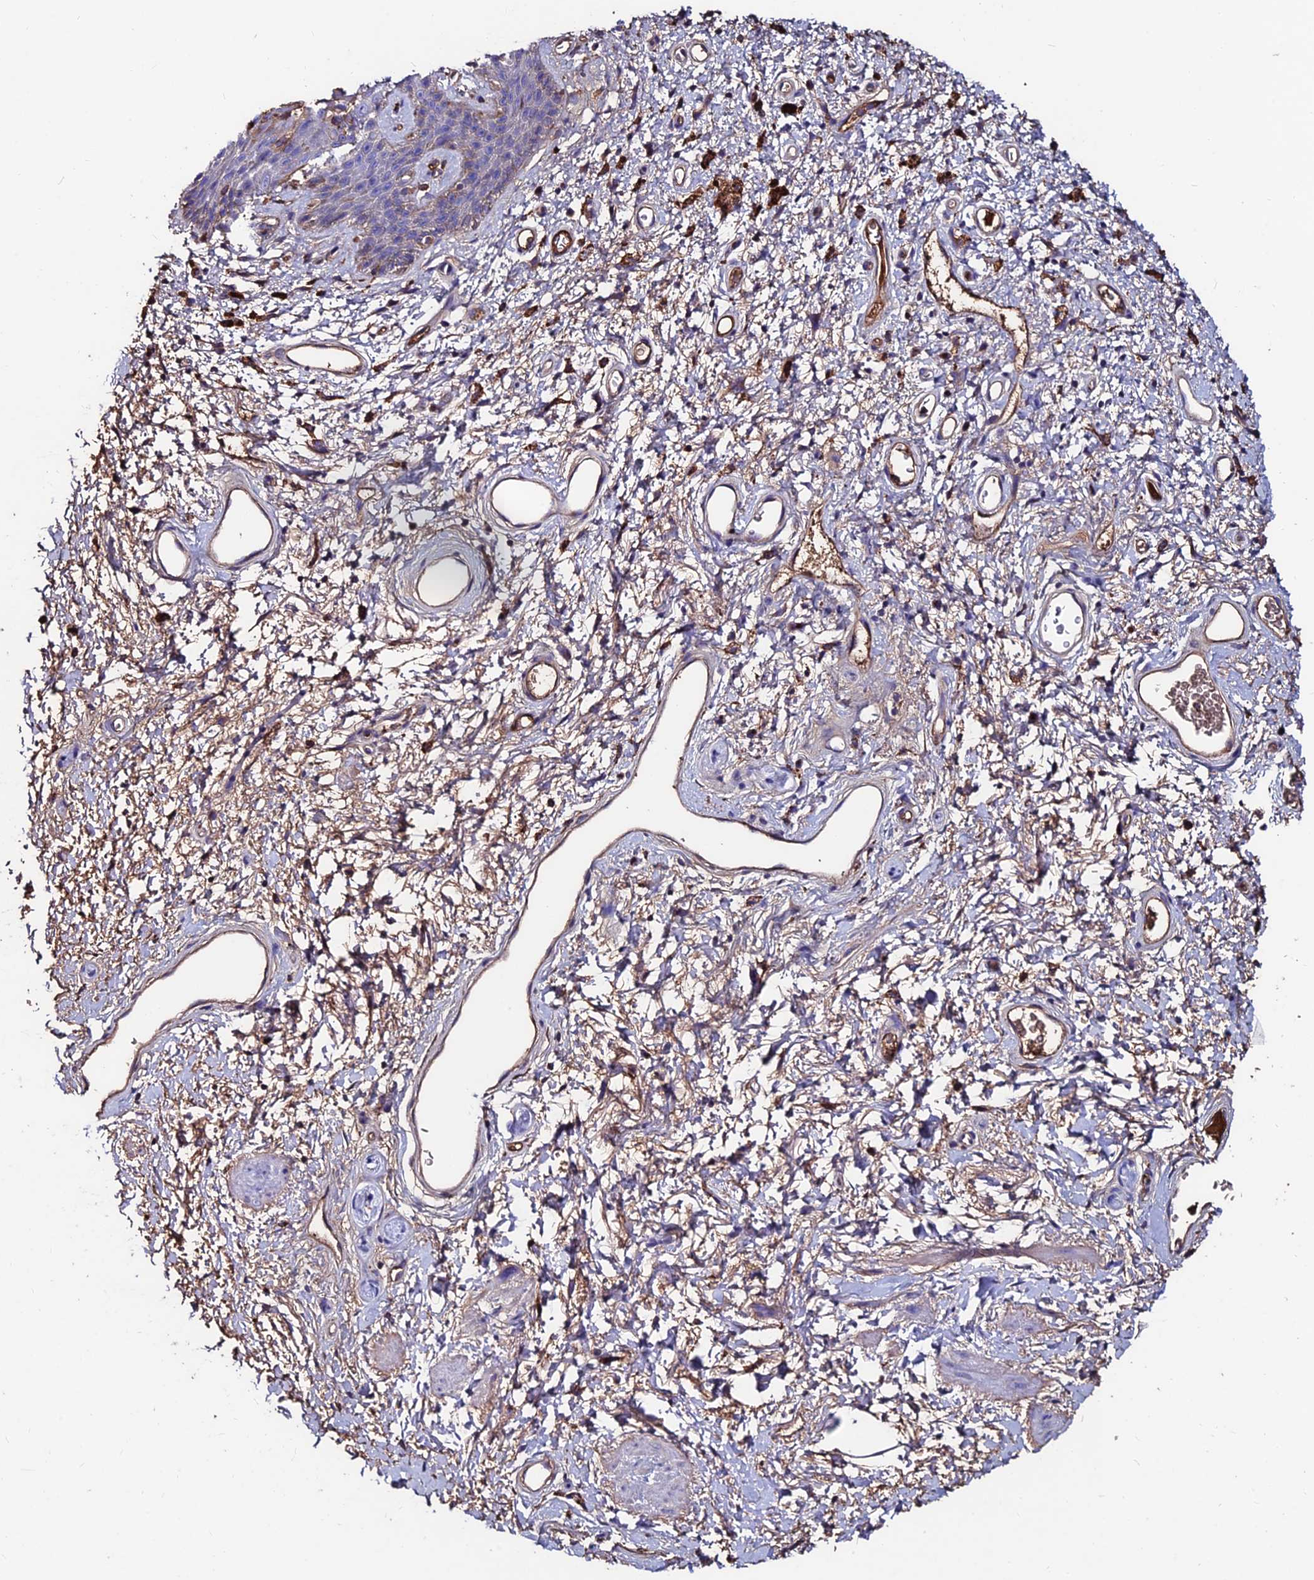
{"staining": {"intensity": "weak", "quantity": "<25%", "location": "cytoplasmic/membranous"}, "tissue": "skin", "cell_type": "Epidermal cells", "image_type": "normal", "snomed": [{"axis": "morphology", "description": "Normal tissue, NOS"}, {"axis": "topography", "description": "Anal"}], "caption": "DAB immunohistochemical staining of normal skin reveals no significant staining in epidermal cells. The staining was performed using DAB (3,3'-diaminobenzidine) to visualize the protein expression in brown, while the nuclei were stained in blue with hematoxylin (Magnification: 20x).", "gene": "SLC25A16", "patient": {"sex": "female", "age": 46}}